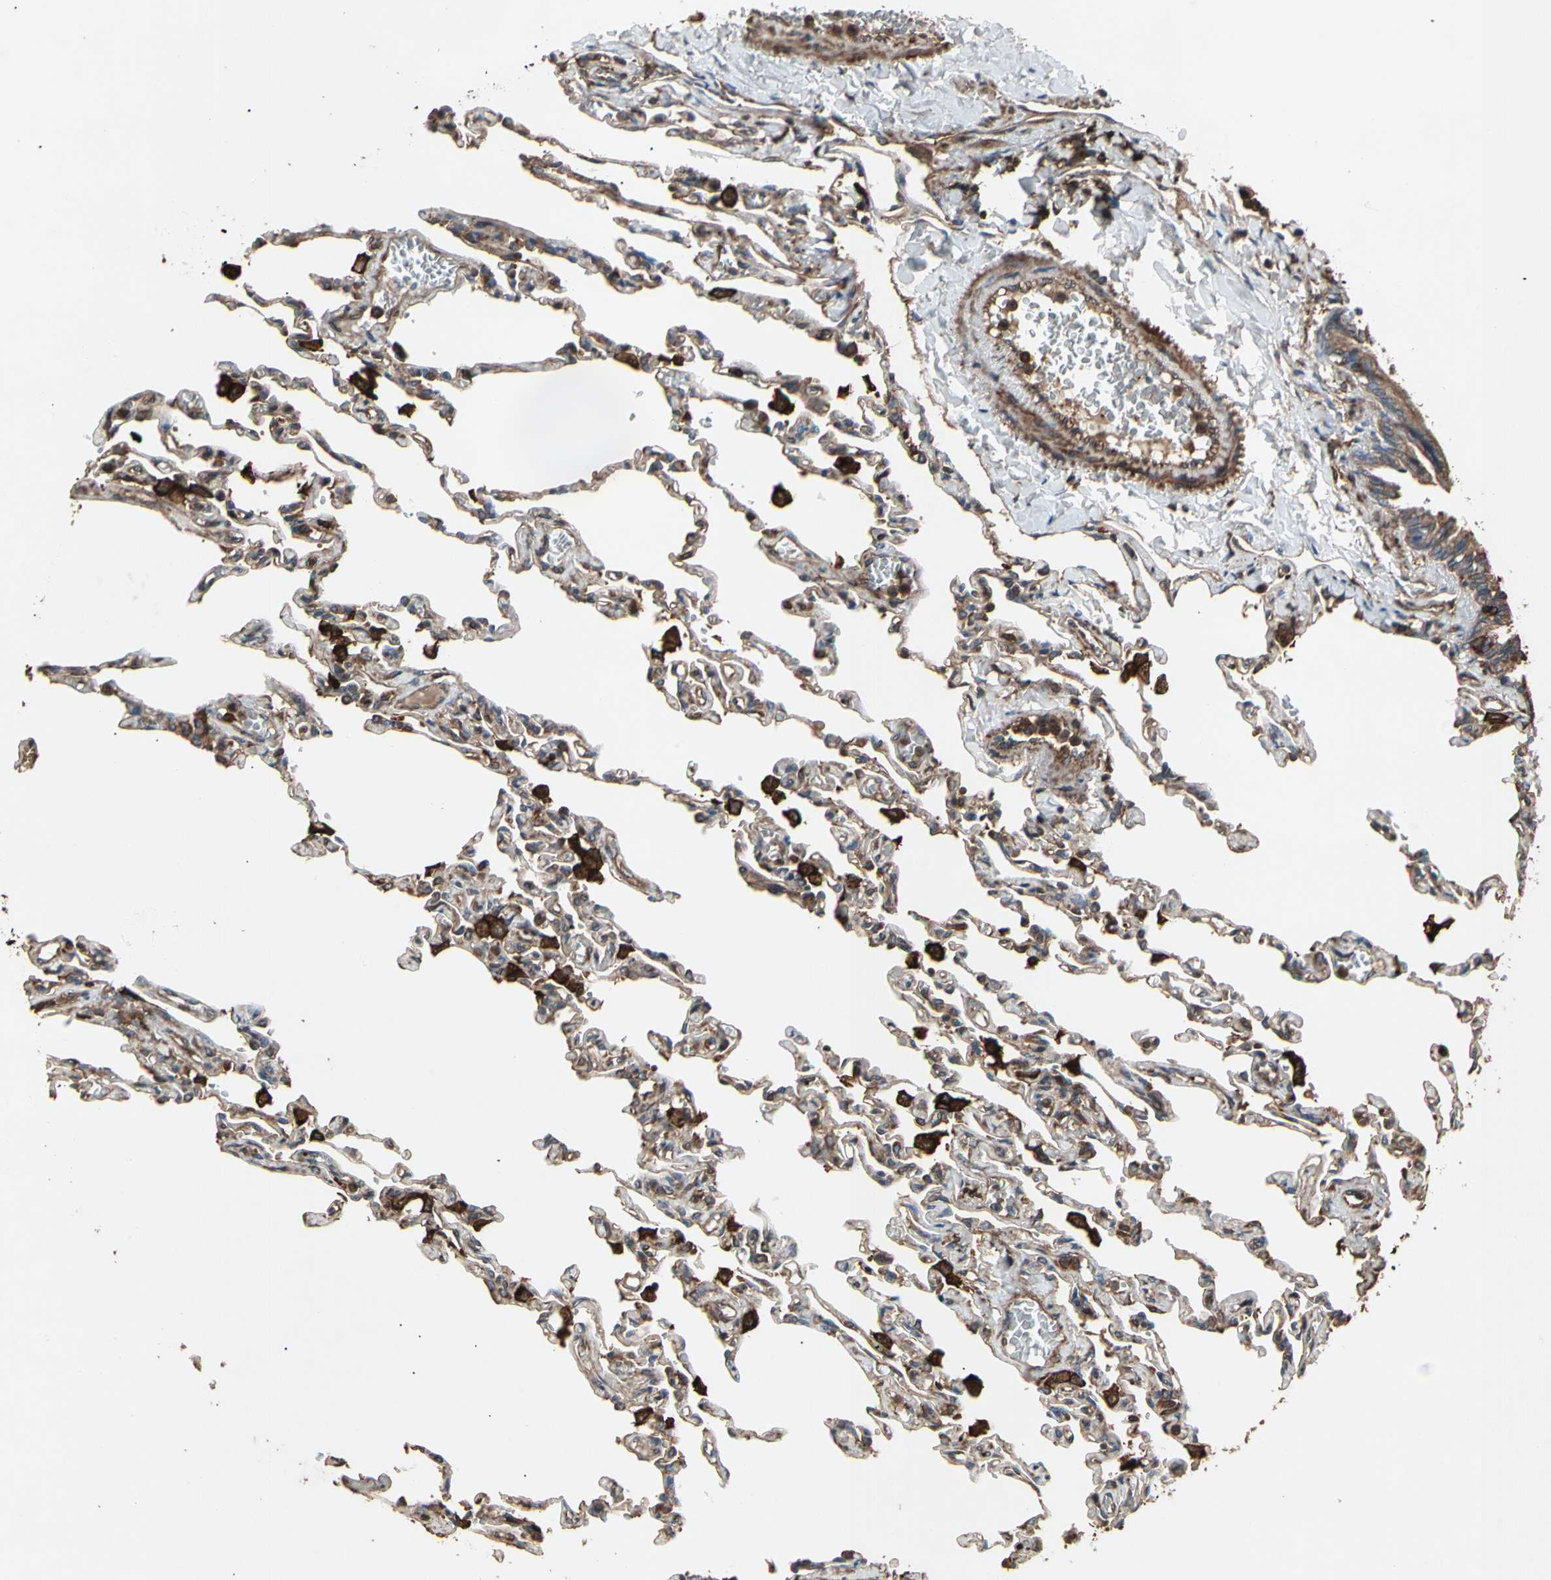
{"staining": {"intensity": "moderate", "quantity": ">75%", "location": "cytoplasmic/membranous"}, "tissue": "lung", "cell_type": "Alveolar cells", "image_type": "normal", "snomed": [{"axis": "morphology", "description": "Normal tissue, NOS"}, {"axis": "topography", "description": "Lung"}], "caption": "Alveolar cells display medium levels of moderate cytoplasmic/membranous positivity in approximately >75% of cells in normal lung.", "gene": "AGBL2", "patient": {"sex": "male", "age": 21}}